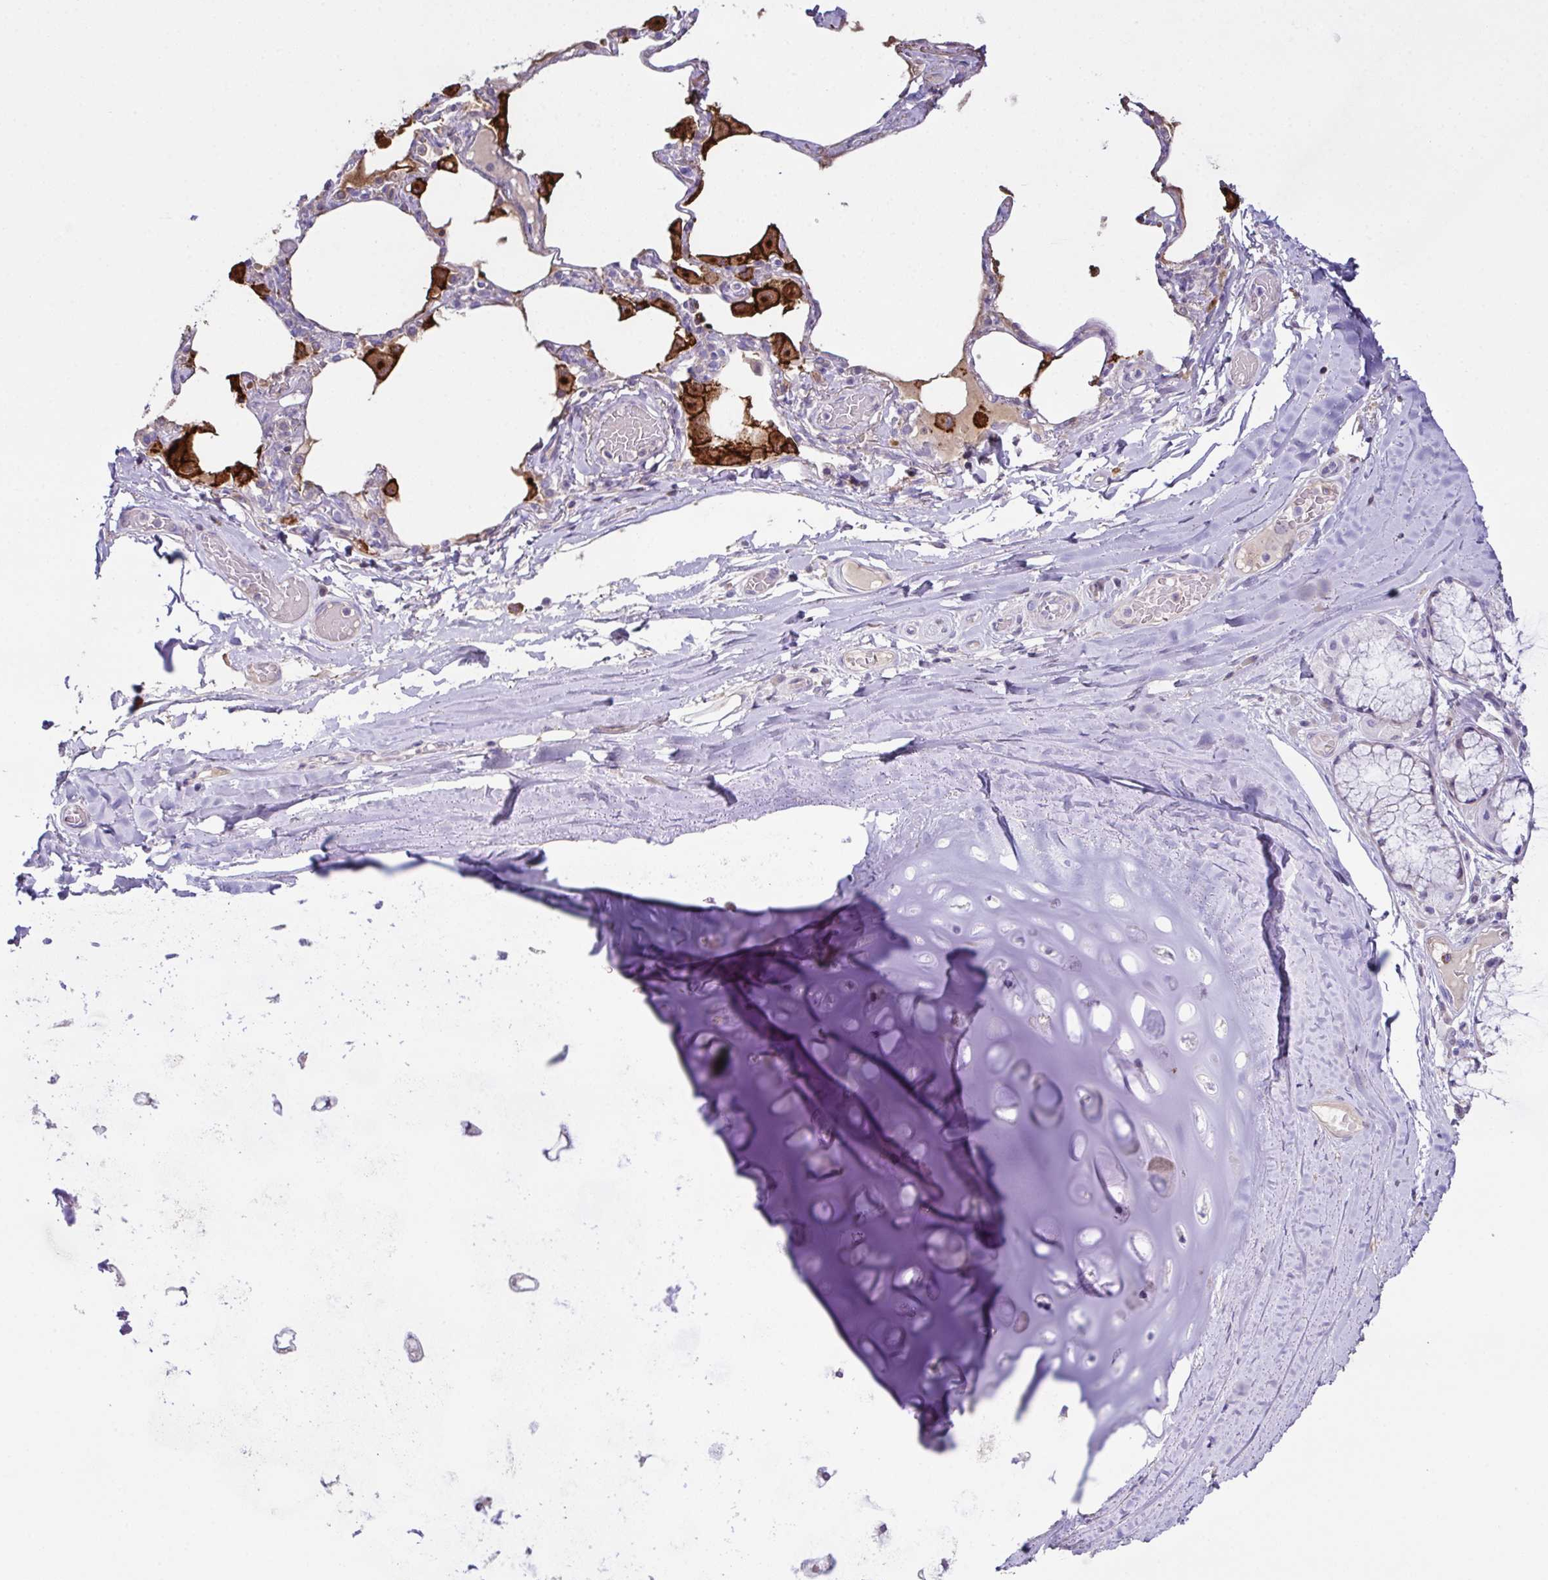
{"staining": {"intensity": "weak", "quantity": "<25%", "location": "cytoplasmic/membranous"}, "tissue": "soft tissue", "cell_type": "Chondrocytes", "image_type": "normal", "snomed": [{"axis": "morphology", "description": "Normal tissue, NOS"}, {"axis": "topography", "description": "Cartilage tissue"}, {"axis": "topography", "description": "Bronchus"}], "caption": "High power microscopy histopathology image of an IHC photomicrograph of benign soft tissue, revealing no significant expression in chondrocytes. (DAB (3,3'-diaminobenzidine) immunohistochemistry (IHC), high magnification).", "gene": "MARCO", "patient": {"sex": "male", "age": 64}}